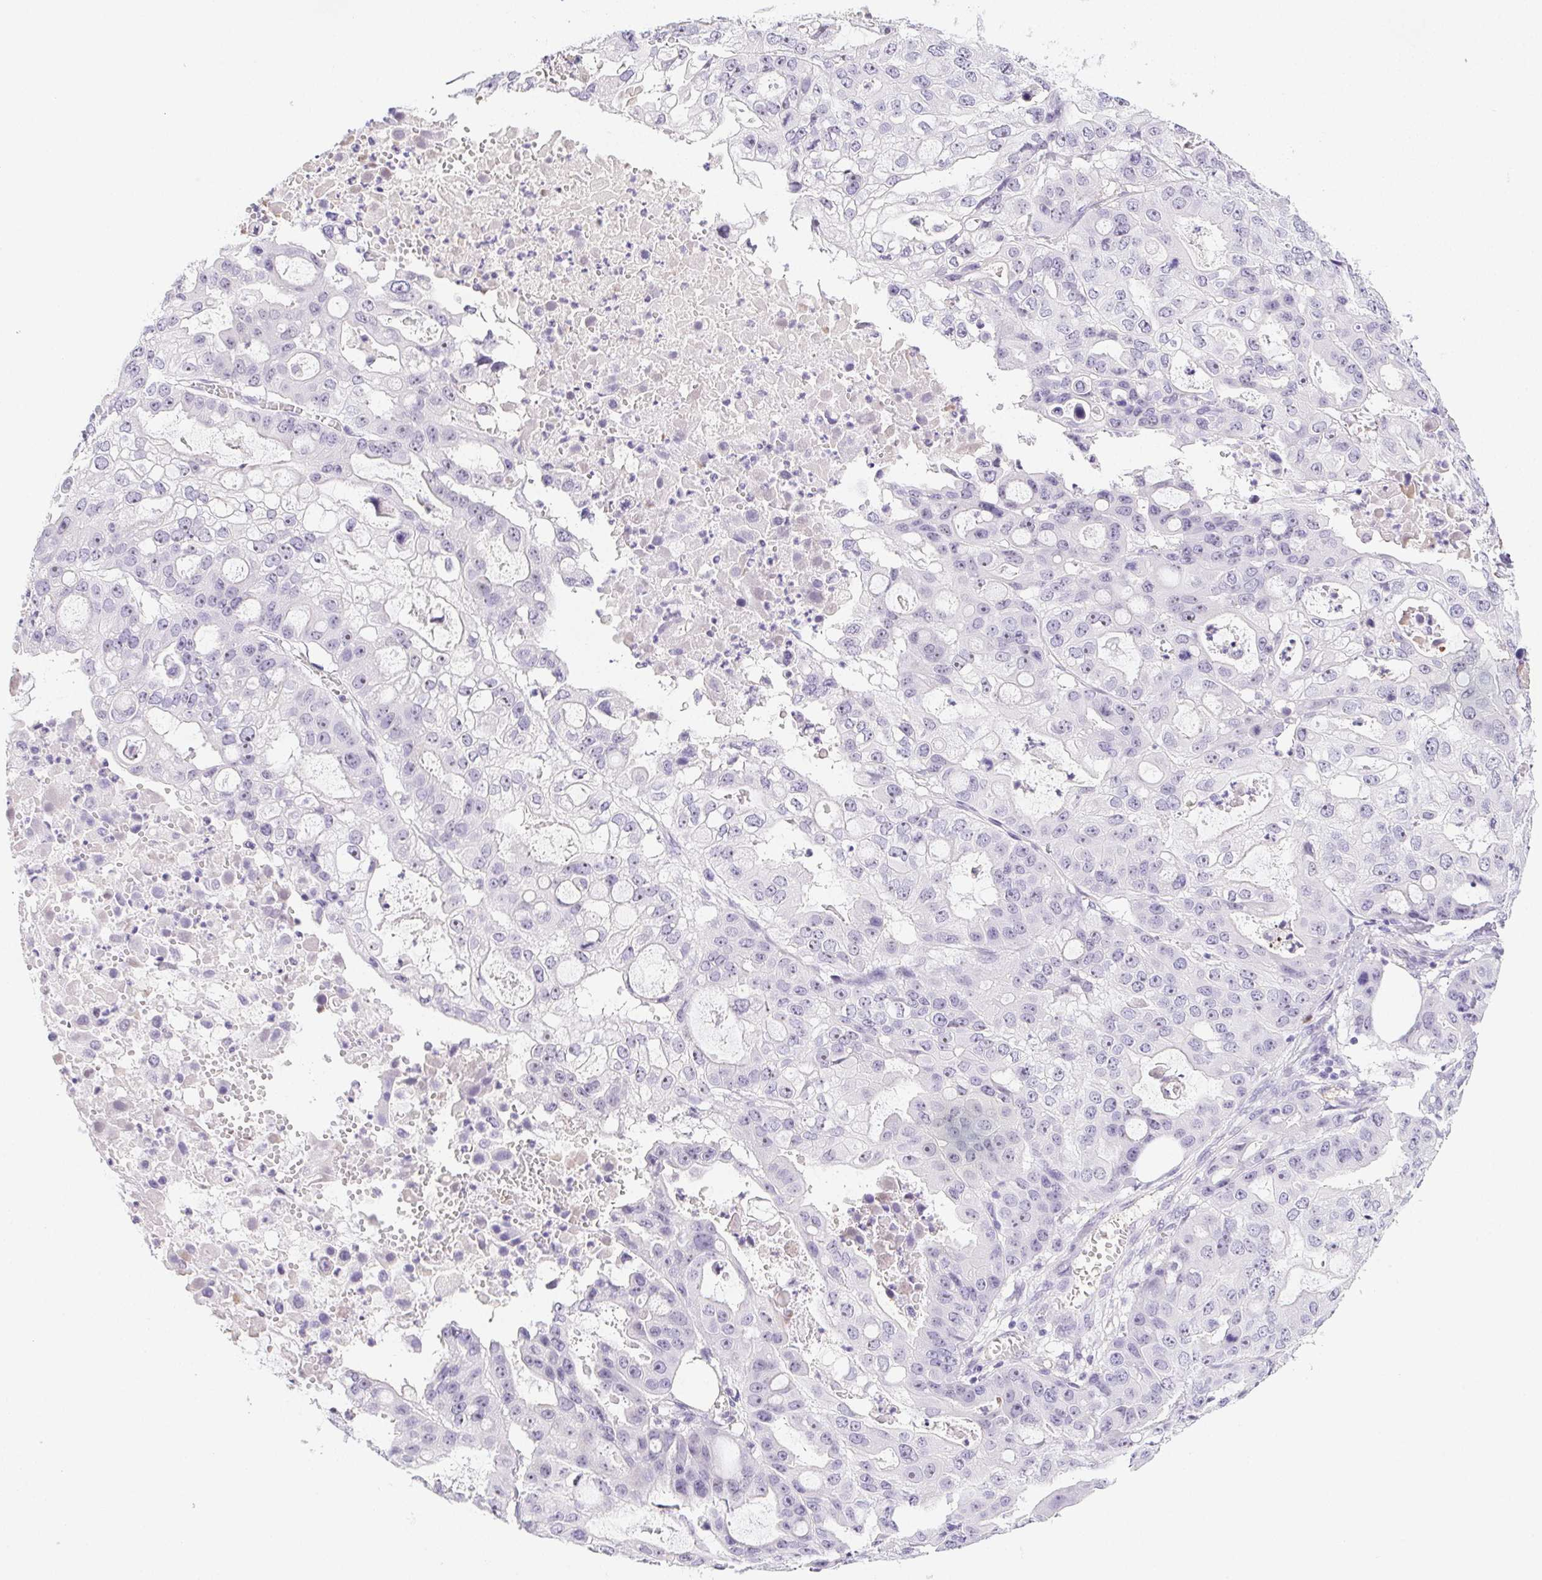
{"staining": {"intensity": "negative", "quantity": "none", "location": "none"}, "tissue": "ovarian cancer", "cell_type": "Tumor cells", "image_type": "cancer", "snomed": [{"axis": "morphology", "description": "Cystadenocarcinoma, serous, NOS"}, {"axis": "topography", "description": "Ovary"}], "caption": "A histopathology image of serous cystadenocarcinoma (ovarian) stained for a protein reveals no brown staining in tumor cells. (DAB (3,3'-diaminobenzidine) immunohistochemistry with hematoxylin counter stain).", "gene": "ST8SIA3", "patient": {"sex": "female", "age": 56}}